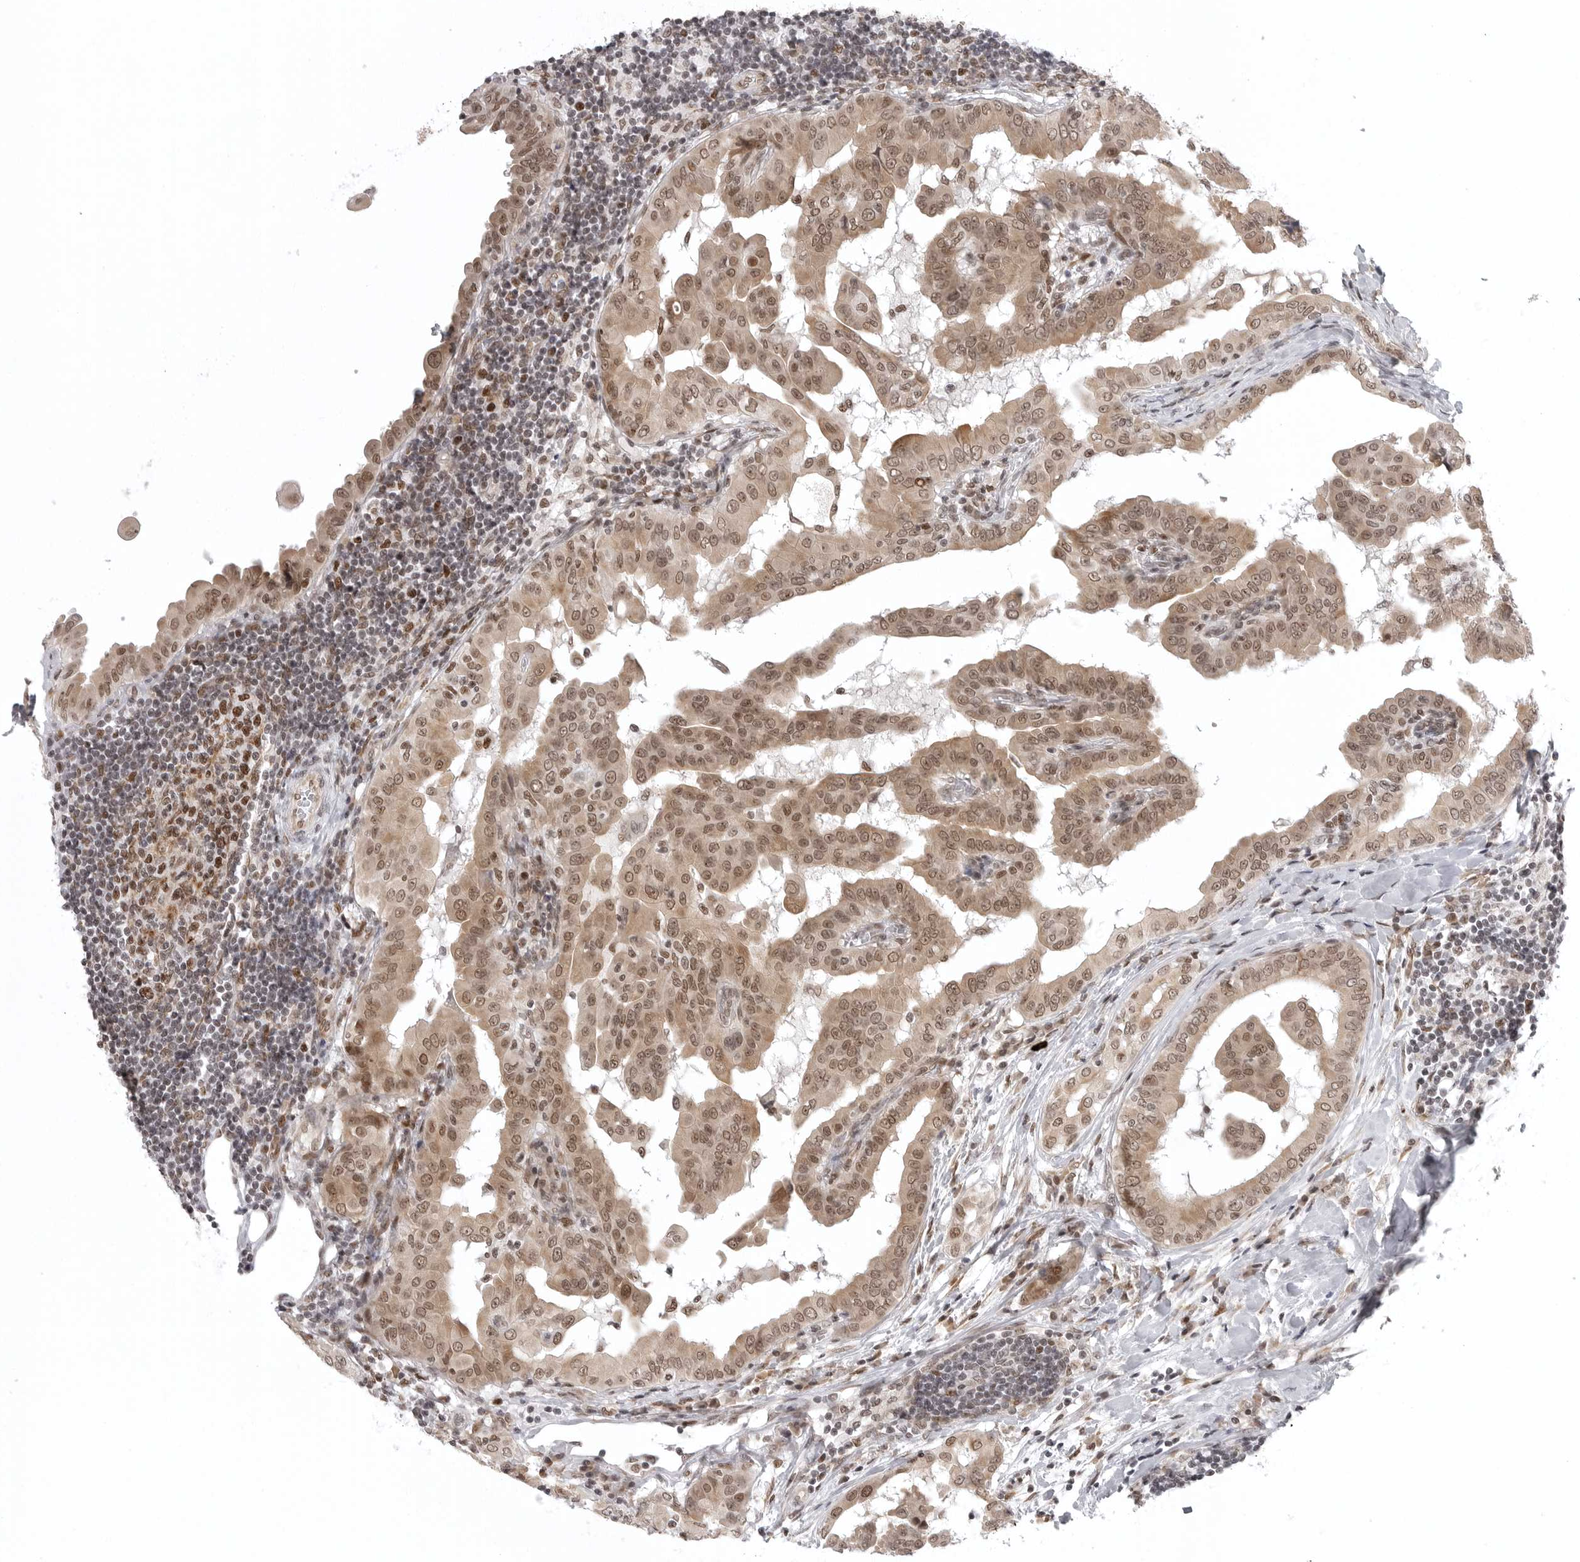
{"staining": {"intensity": "moderate", "quantity": ">75%", "location": "cytoplasmic/membranous,nuclear"}, "tissue": "thyroid cancer", "cell_type": "Tumor cells", "image_type": "cancer", "snomed": [{"axis": "morphology", "description": "Papillary adenocarcinoma, NOS"}, {"axis": "topography", "description": "Thyroid gland"}], "caption": "Human thyroid cancer stained with a brown dye reveals moderate cytoplasmic/membranous and nuclear positive staining in approximately >75% of tumor cells.", "gene": "PRDM10", "patient": {"sex": "male", "age": 33}}